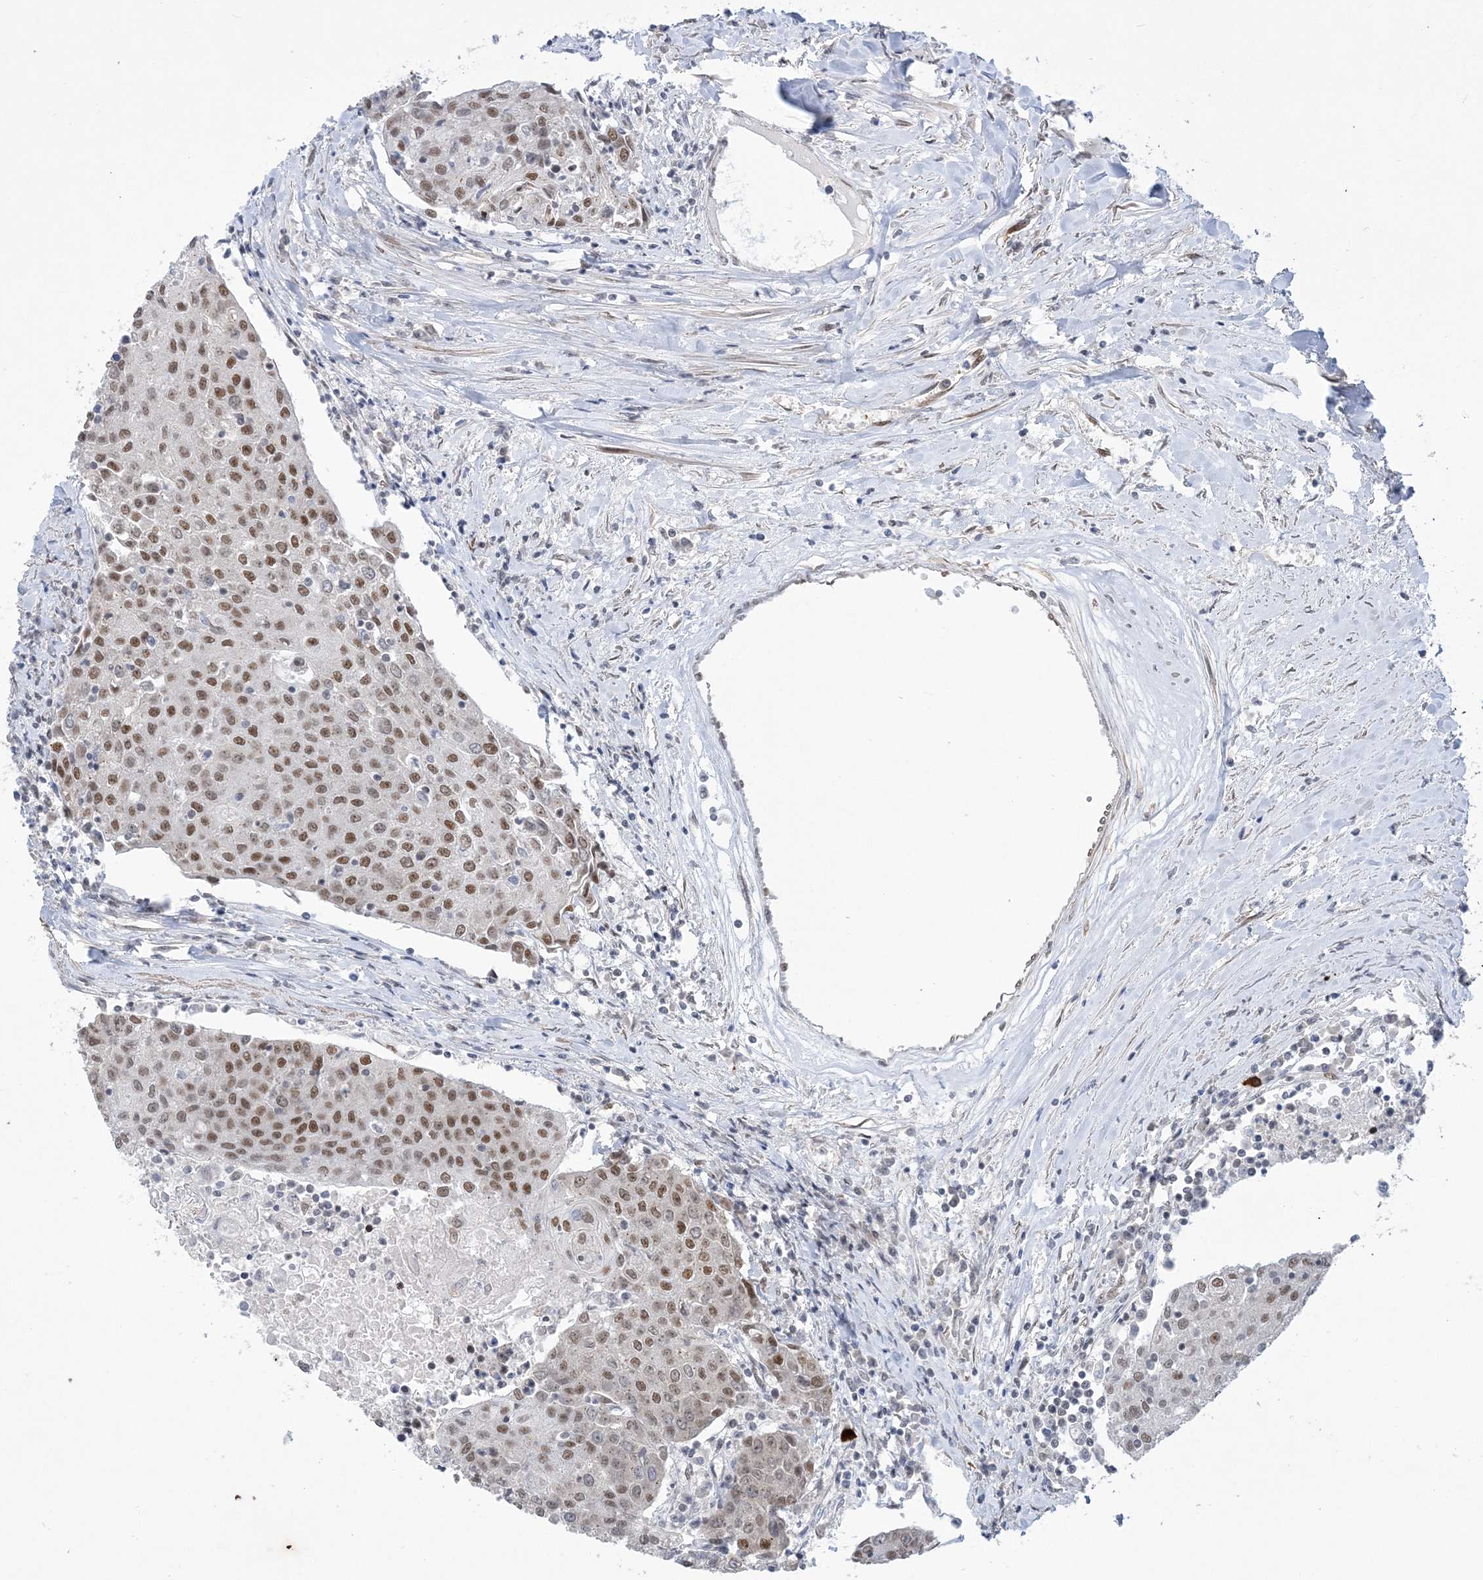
{"staining": {"intensity": "moderate", "quantity": ">75%", "location": "nuclear"}, "tissue": "urothelial cancer", "cell_type": "Tumor cells", "image_type": "cancer", "snomed": [{"axis": "morphology", "description": "Urothelial carcinoma, High grade"}, {"axis": "topography", "description": "Urinary bladder"}], "caption": "IHC (DAB) staining of human urothelial cancer demonstrates moderate nuclear protein staining in approximately >75% of tumor cells. (DAB (3,3'-diaminobenzidine) IHC with brightfield microscopy, high magnification).", "gene": "WAC", "patient": {"sex": "female", "age": 85}}